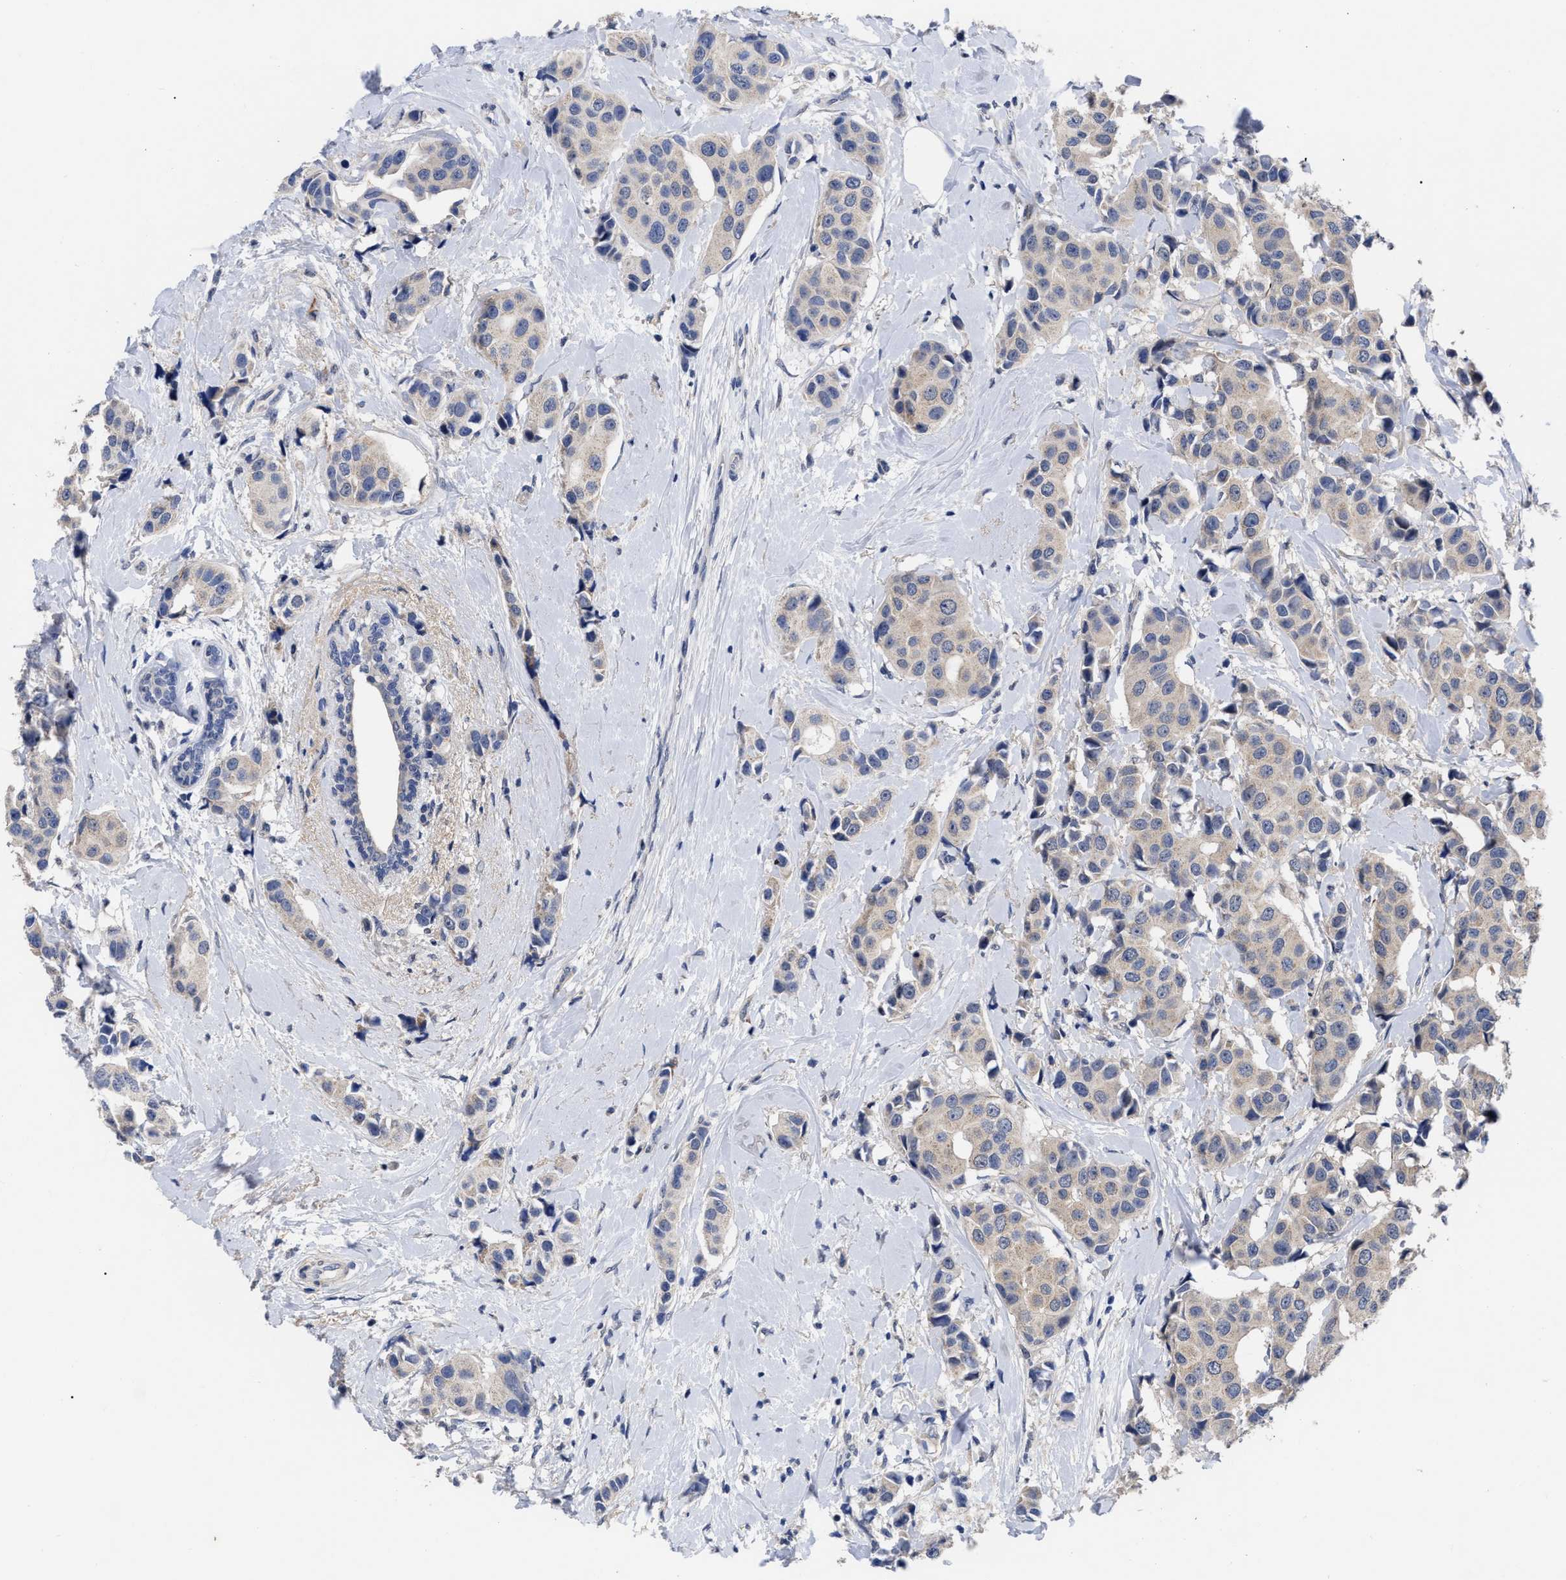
{"staining": {"intensity": "negative", "quantity": "none", "location": "none"}, "tissue": "breast cancer", "cell_type": "Tumor cells", "image_type": "cancer", "snomed": [{"axis": "morphology", "description": "Normal tissue, NOS"}, {"axis": "morphology", "description": "Duct carcinoma"}, {"axis": "topography", "description": "Breast"}], "caption": "Image shows no protein positivity in tumor cells of invasive ductal carcinoma (breast) tissue.", "gene": "CCN5", "patient": {"sex": "female", "age": 39}}